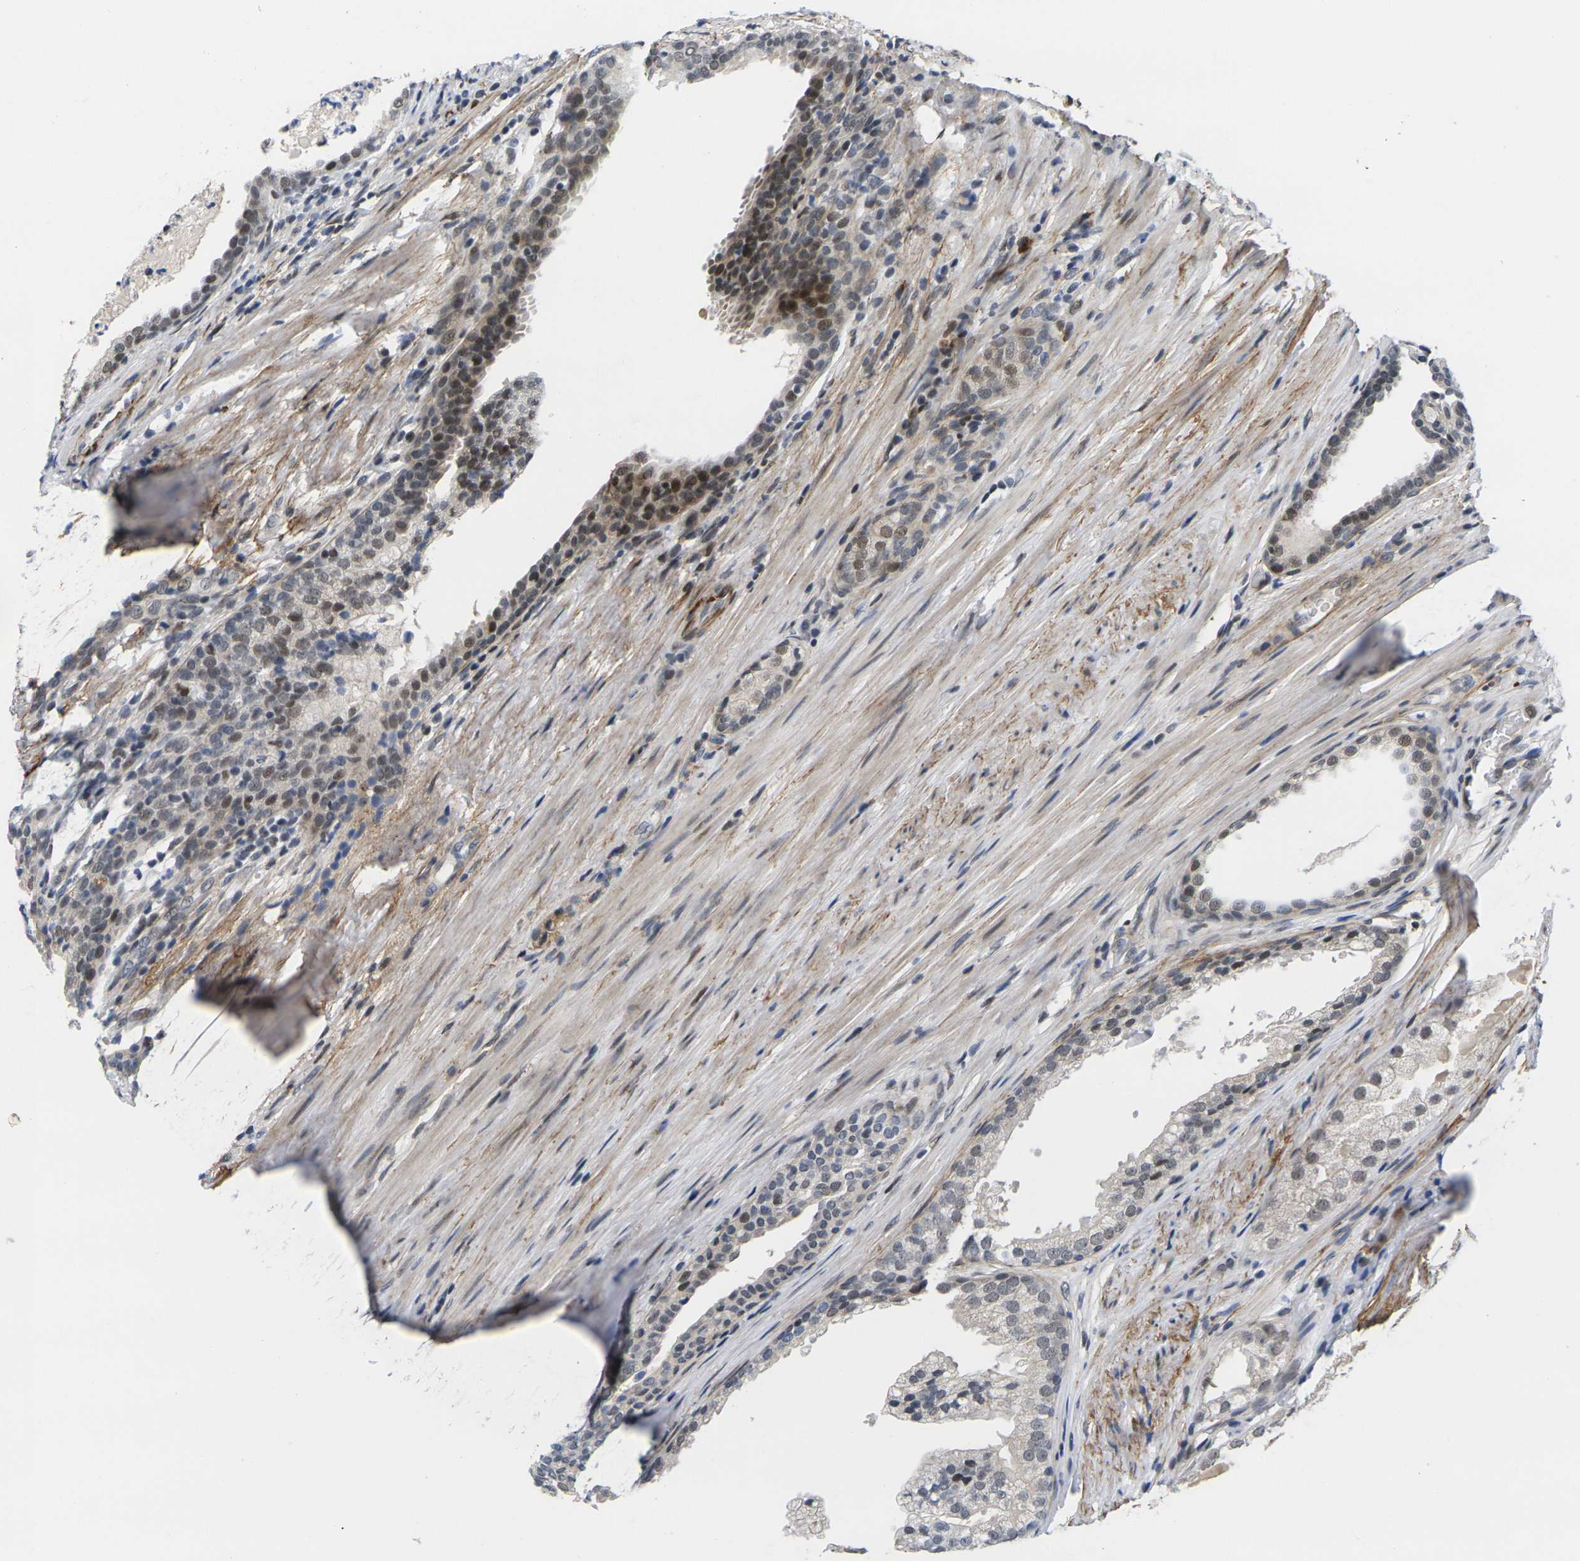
{"staining": {"intensity": "moderate", "quantity": "<25%", "location": "nuclear"}, "tissue": "prostate cancer", "cell_type": "Tumor cells", "image_type": "cancer", "snomed": [{"axis": "morphology", "description": "Adenocarcinoma, Low grade"}, {"axis": "topography", "description": "Prostate"}], "caption": "Low-grade adenocarcinoma (prostate) stained with DAB IHC exhibits low levels of moderate nuclear expression in about <25% of tumor cells.", "gene": "RBM7", "patient": {"sex": "male", "age": 69}}